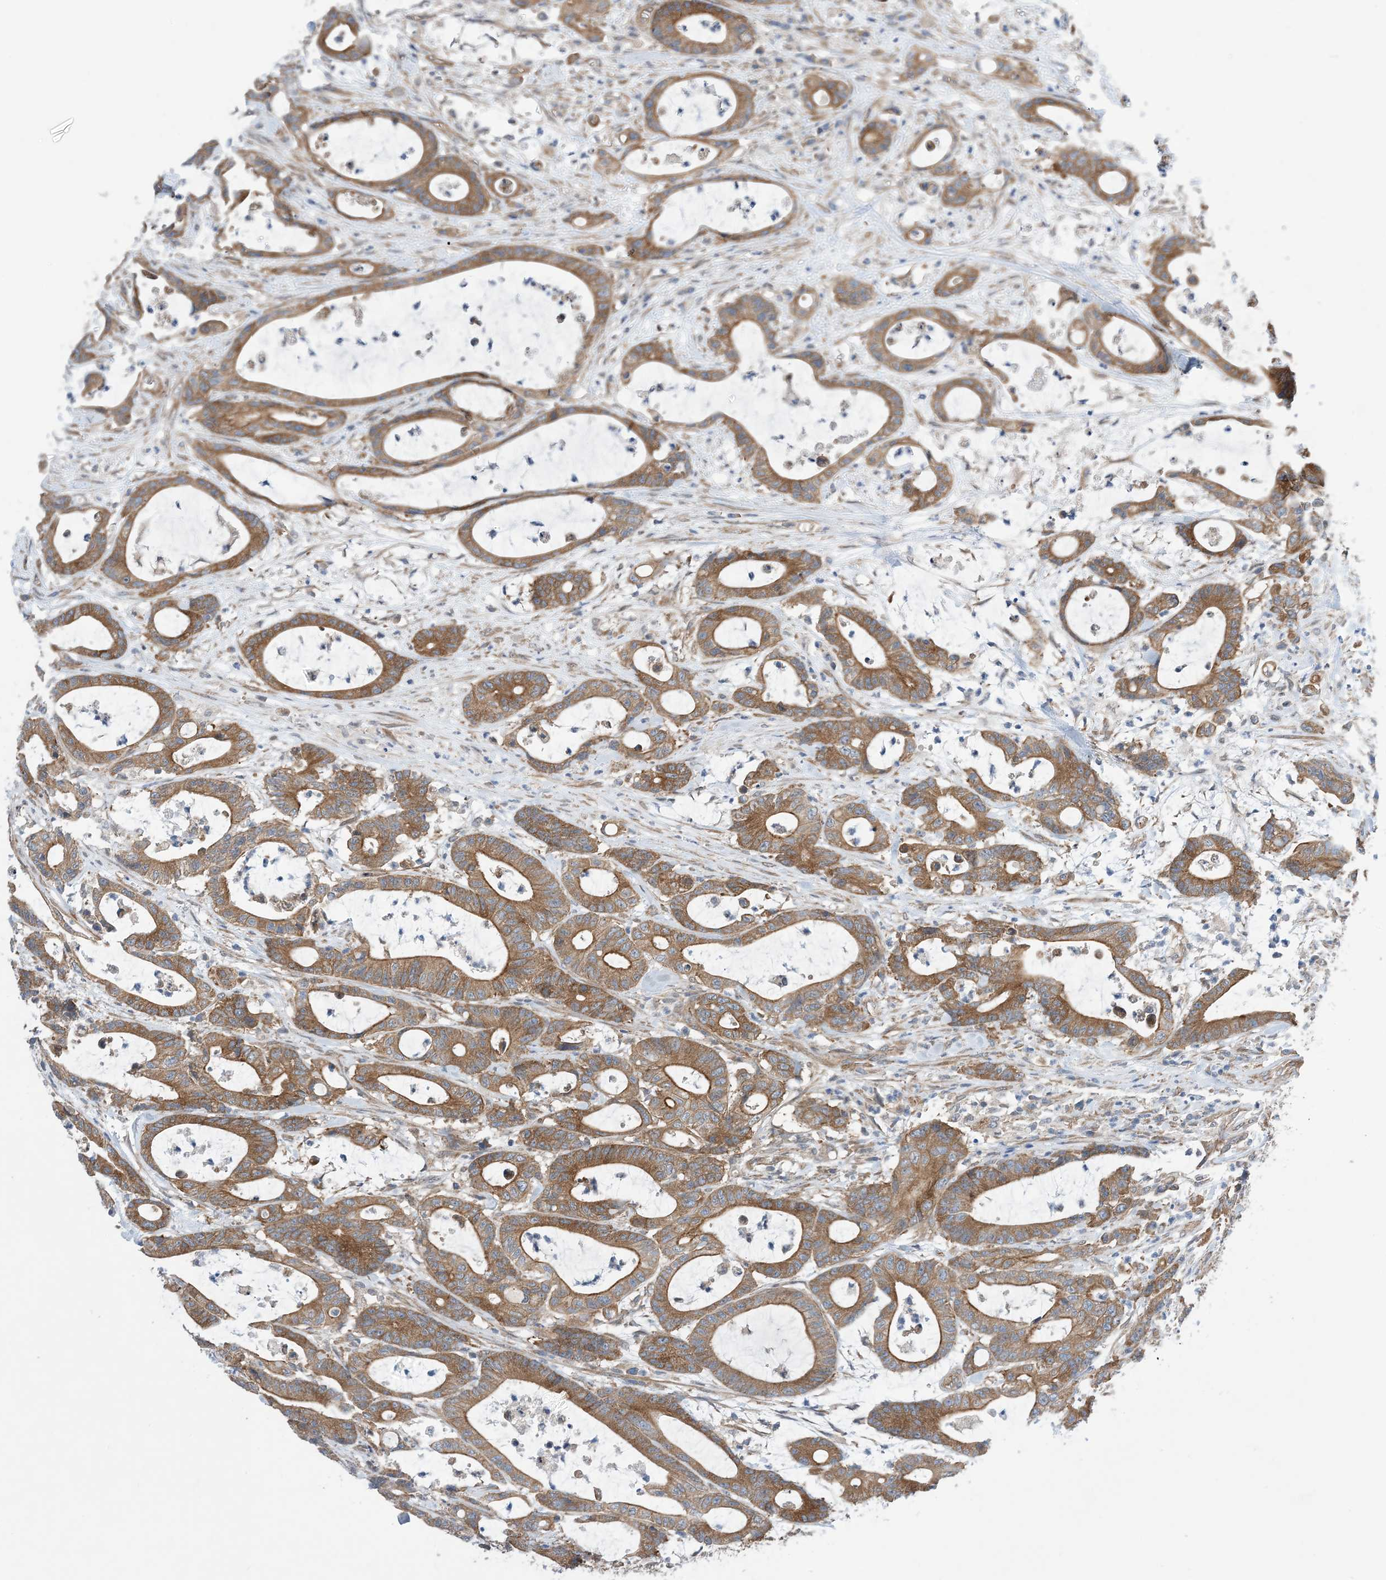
{"staining": {"intensity": "moderate", "quantity": ">75%", "location": "cytoplasmic/membranous"}, "tissue": "colorectal cancer", "cell_type": "Tumor cells", "image_type": "cancer", "snomed": [{"axis": "morphology", "description": "Adenocarcinoma, NOS"}, {"axis": "topography", "description": "Colon"}], "caption": "Brown immunohistochemical staining in human adenocarcinoma (colorectal) demonstrates moderate cytoplasmic/membranous positivity in approximately >75% of tumor cells. (DAB (3,3'-diaminobenzidine) IHC with brightfield microscopy, high magnification).", "gene": "EHBP1", "patient": {"sex": "female", "age": 84}}